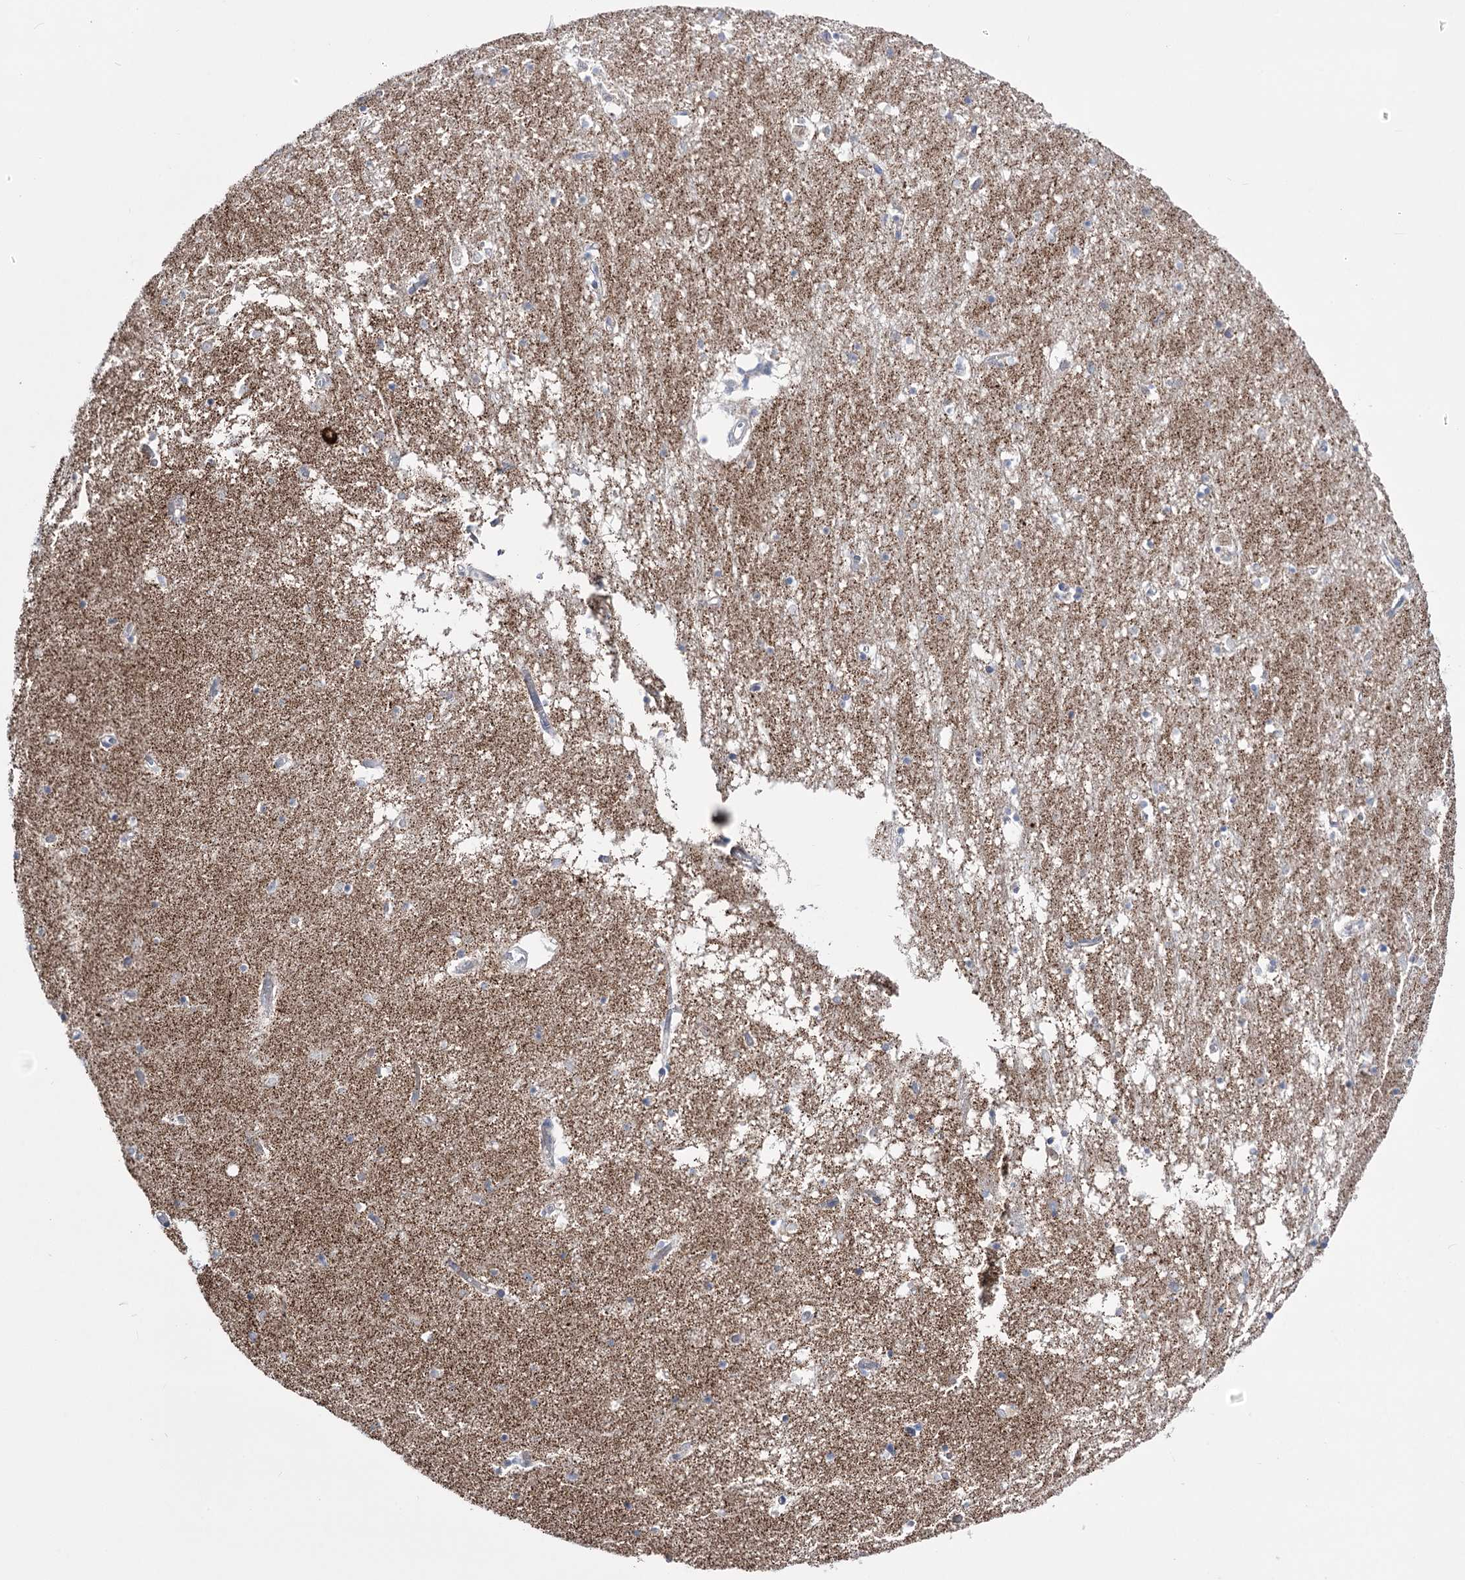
{"staining": {"intensity": "weak", "quantity": "<25%", "location": "cytoplasmic/membranous"}, "tissue": "hippocampus", "cell_type": "Glial cells", "image_type": "normal", "snomed": [{"axis": "morphology", "description": "Normal tissue, NOS"}, {"axis": "topography", "description": "Hippocampus"}], "caption": "High magnification brightfield microscopy of unremarkable hippocampus stained with DAB (3,3'-diaminobenzidine) (brown) and counterstained with hematoxylin (blue): glial cells show no significant expression. Brightfield microscopy of immunohistochemistry stained with DAB (brown) and hematoxylin (blue), captured at high magnification.", "gene": "OSBPL5", "patient": {"sex": "male", "age": 70}}